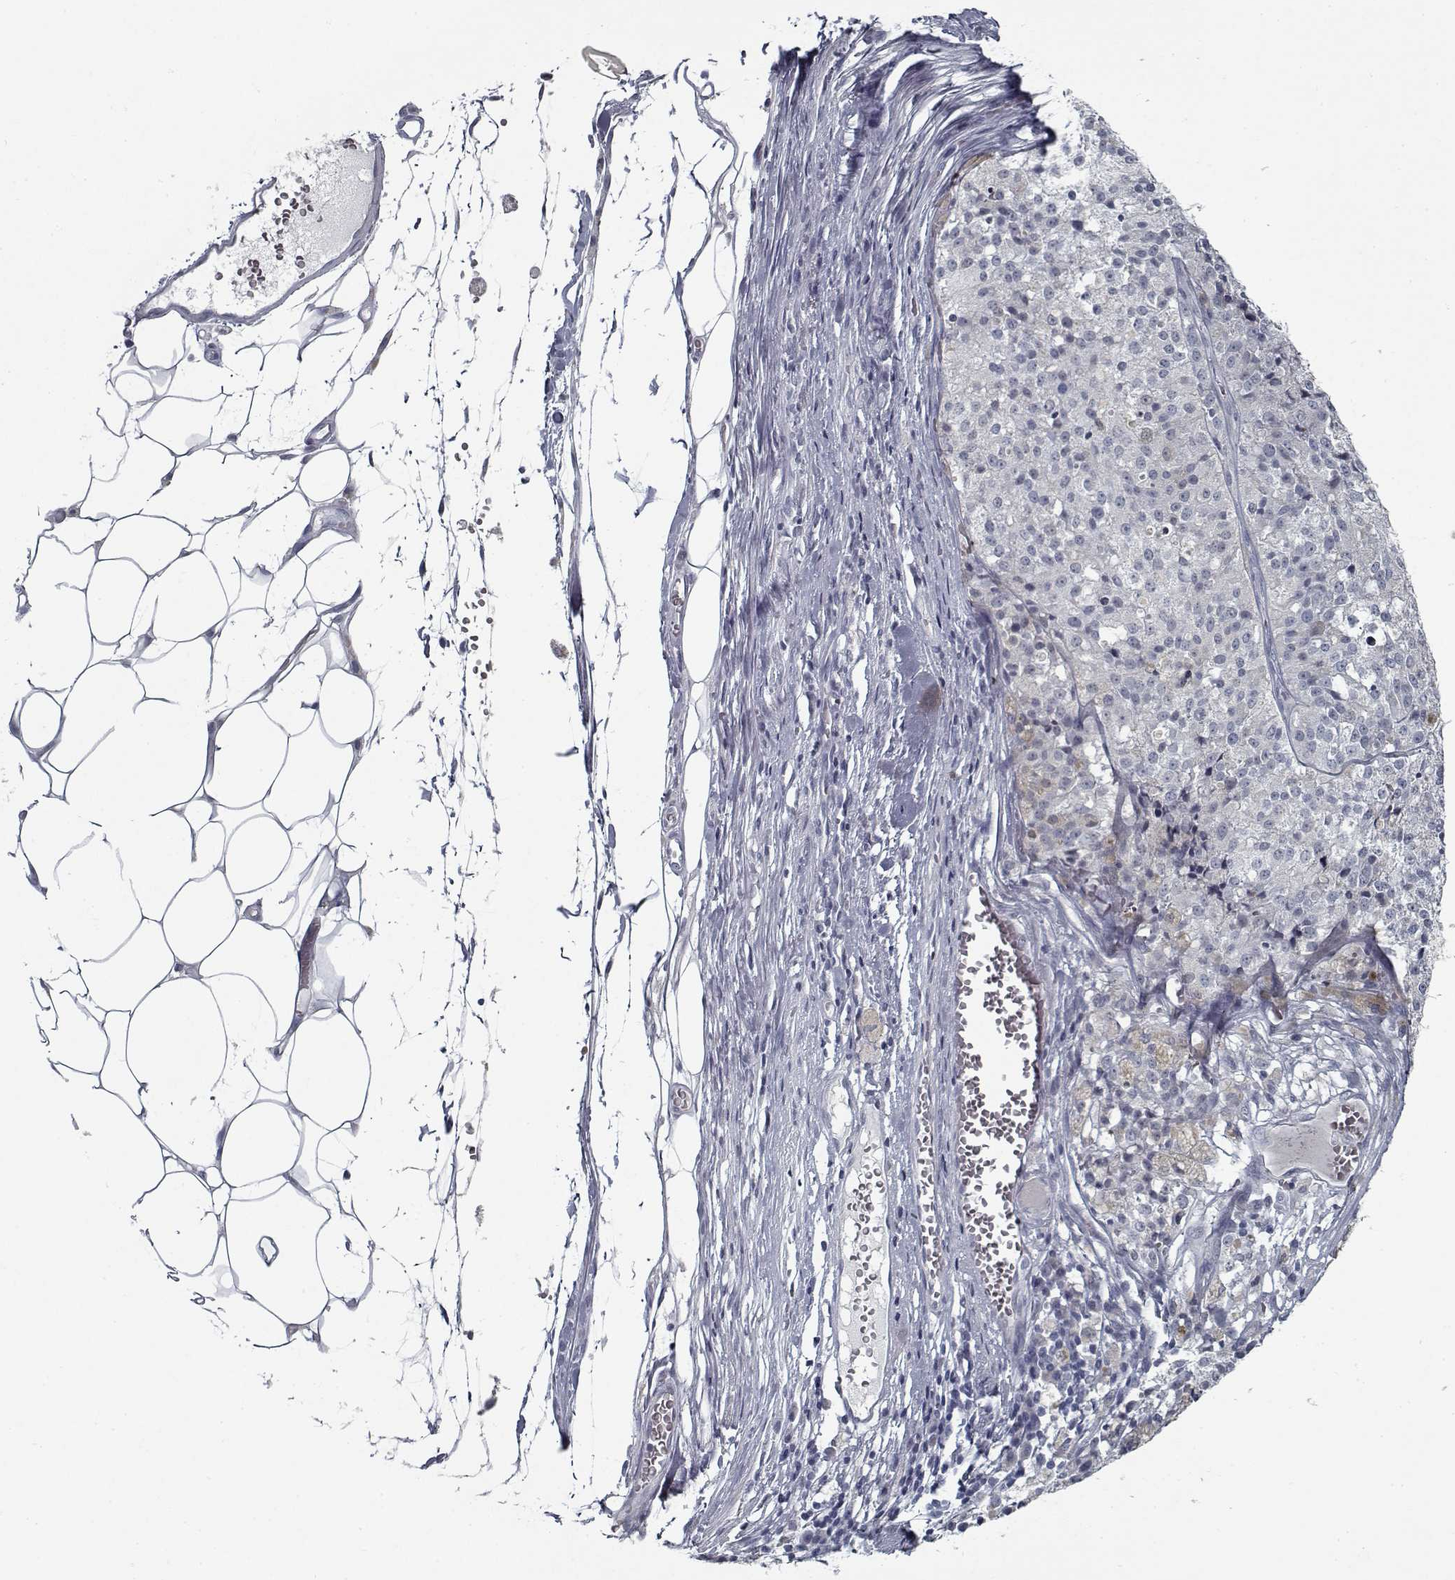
{"staining": {"intensity": "negative", "quantity": "none", "location": "none"}, "tissue": "melanoma", "cell_type": "Tumor cells", "image_type": "cancer", "snomed": [{"axis": "morphology", "description": "Malignant melanoma, Metastatic site"}, {"axis": "topography", "description": "Lymph node"}], "caption": "A micrograph of human malignant melanoma (metastatic site) is negative for staining in tumor cells.", "gene": "GAD2", "patient": {"sex": "female", "age": 64}}